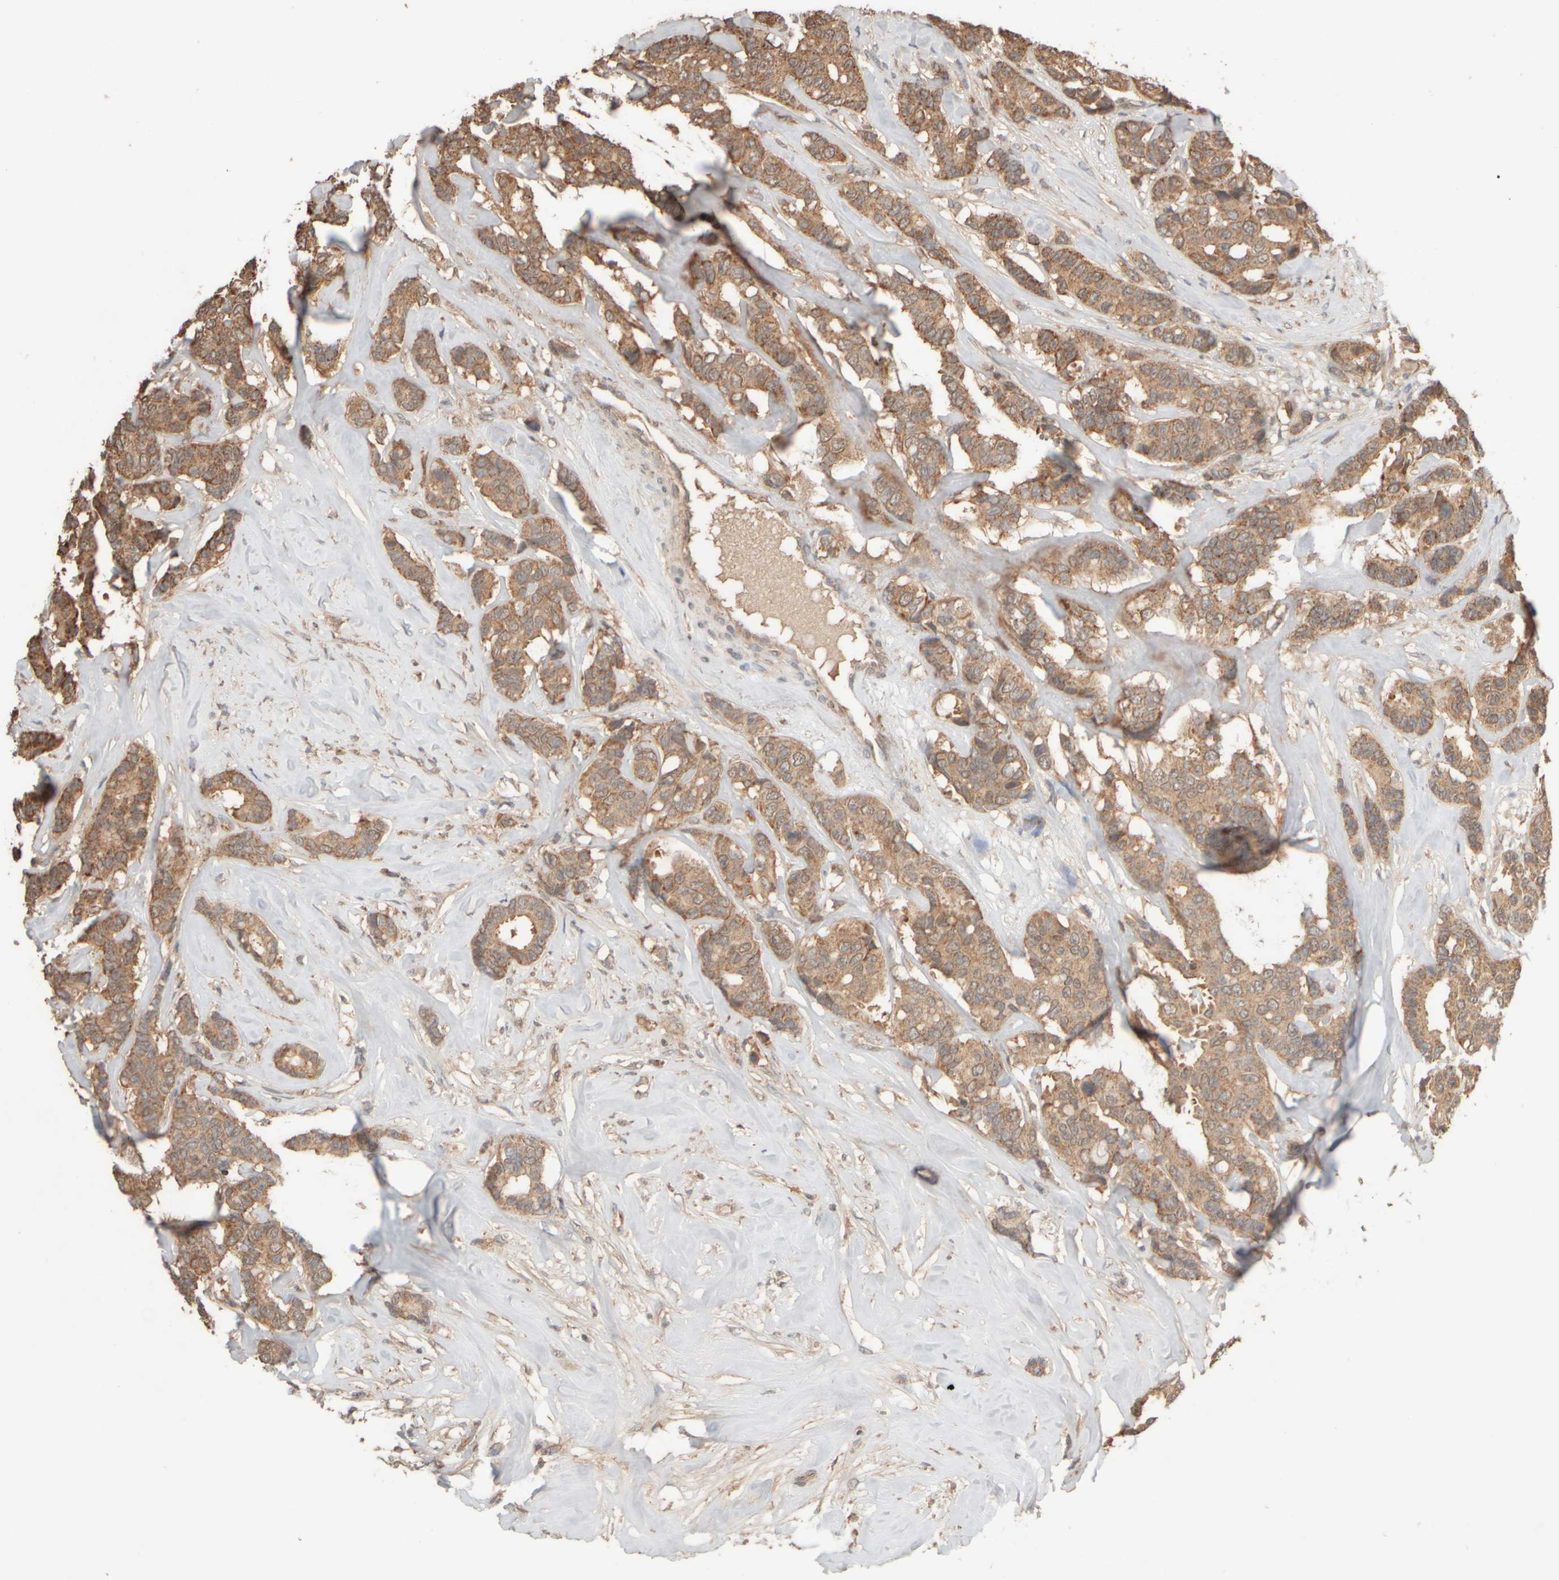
{"staining": {"intensity": "moderate", "quantity": ">75%", "location": "cytoplasmic/membranous"}, "tissue": "breast cancer", "cell_type": "Tumor cells", "image_type": "cancer", "snomed": [{"axis": "morphology", "description": "Duct carcinoma"}, {"axis": "topography", "description": "Breast"}], "caption": "Approximately >75% of tumor cells in human infiltrating ductal carcinoma (breast) demonstrate moderate cytoplasmic/membranous protein expression as visualized by brown immunohistochemical staining.", "gene": "EIF2B3", "patient": {"sex": "female", "age": 87}}